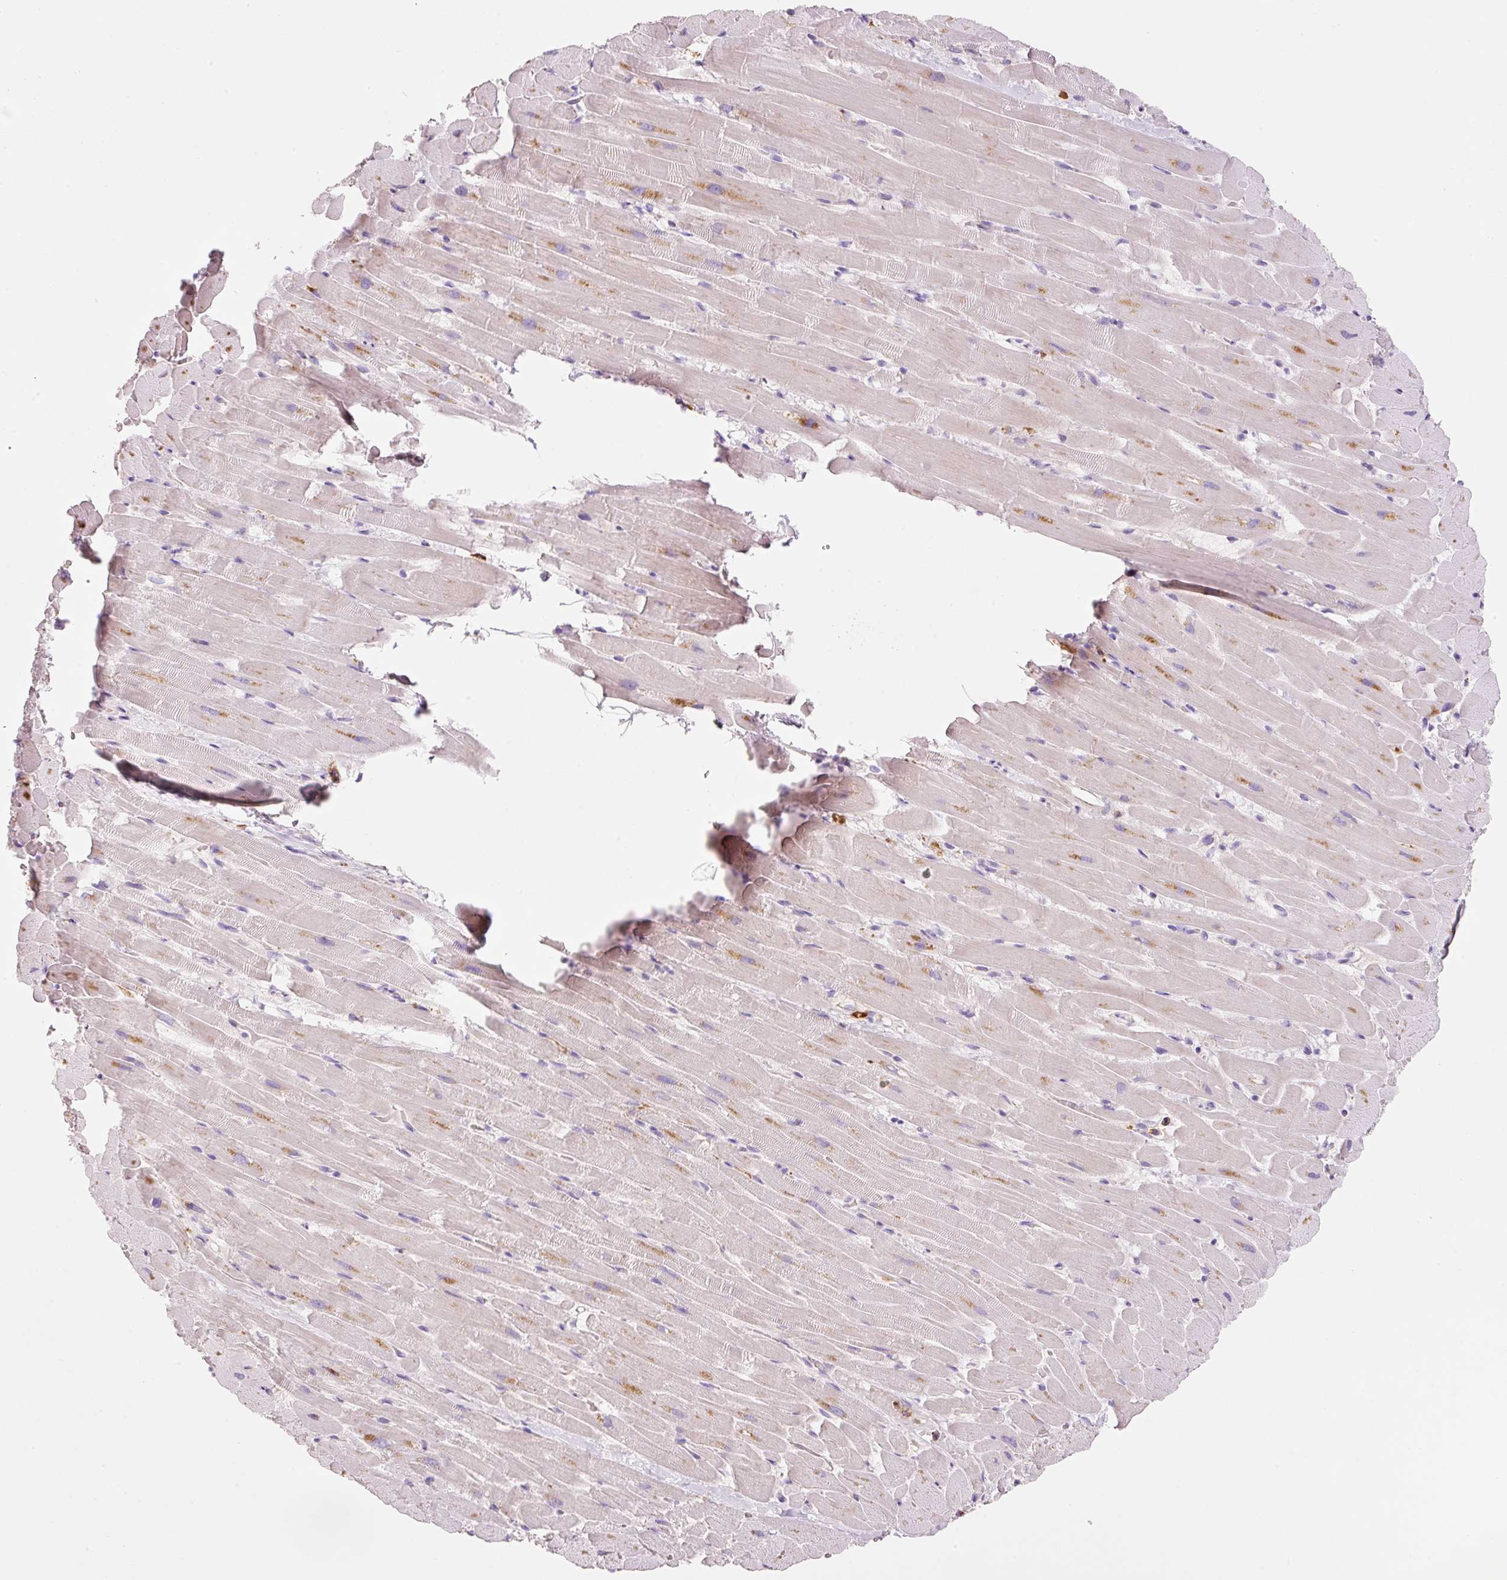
{"staining": {"intensity": "moderate", "quantity": "25%-75%", "location": "cytoplasmic/membranous"}, "tissue": "heart muscle", "cell_type": "Cardiomyocytes", "image_type": "normal", "snomed": [{"axis": "morphology", "description": "Normal tissue, NOS"}, {"axis": "topography", "description": "Heart"}], "caption": "Immunohistochemical staining of normal heart muscle reveals medium levels of moderate cytoplasmic/membranous expression in approximately 25%-75% of cardiomyocytes.", "gene": "TMC8", "patient": {"sex": "male", "age": 37}}